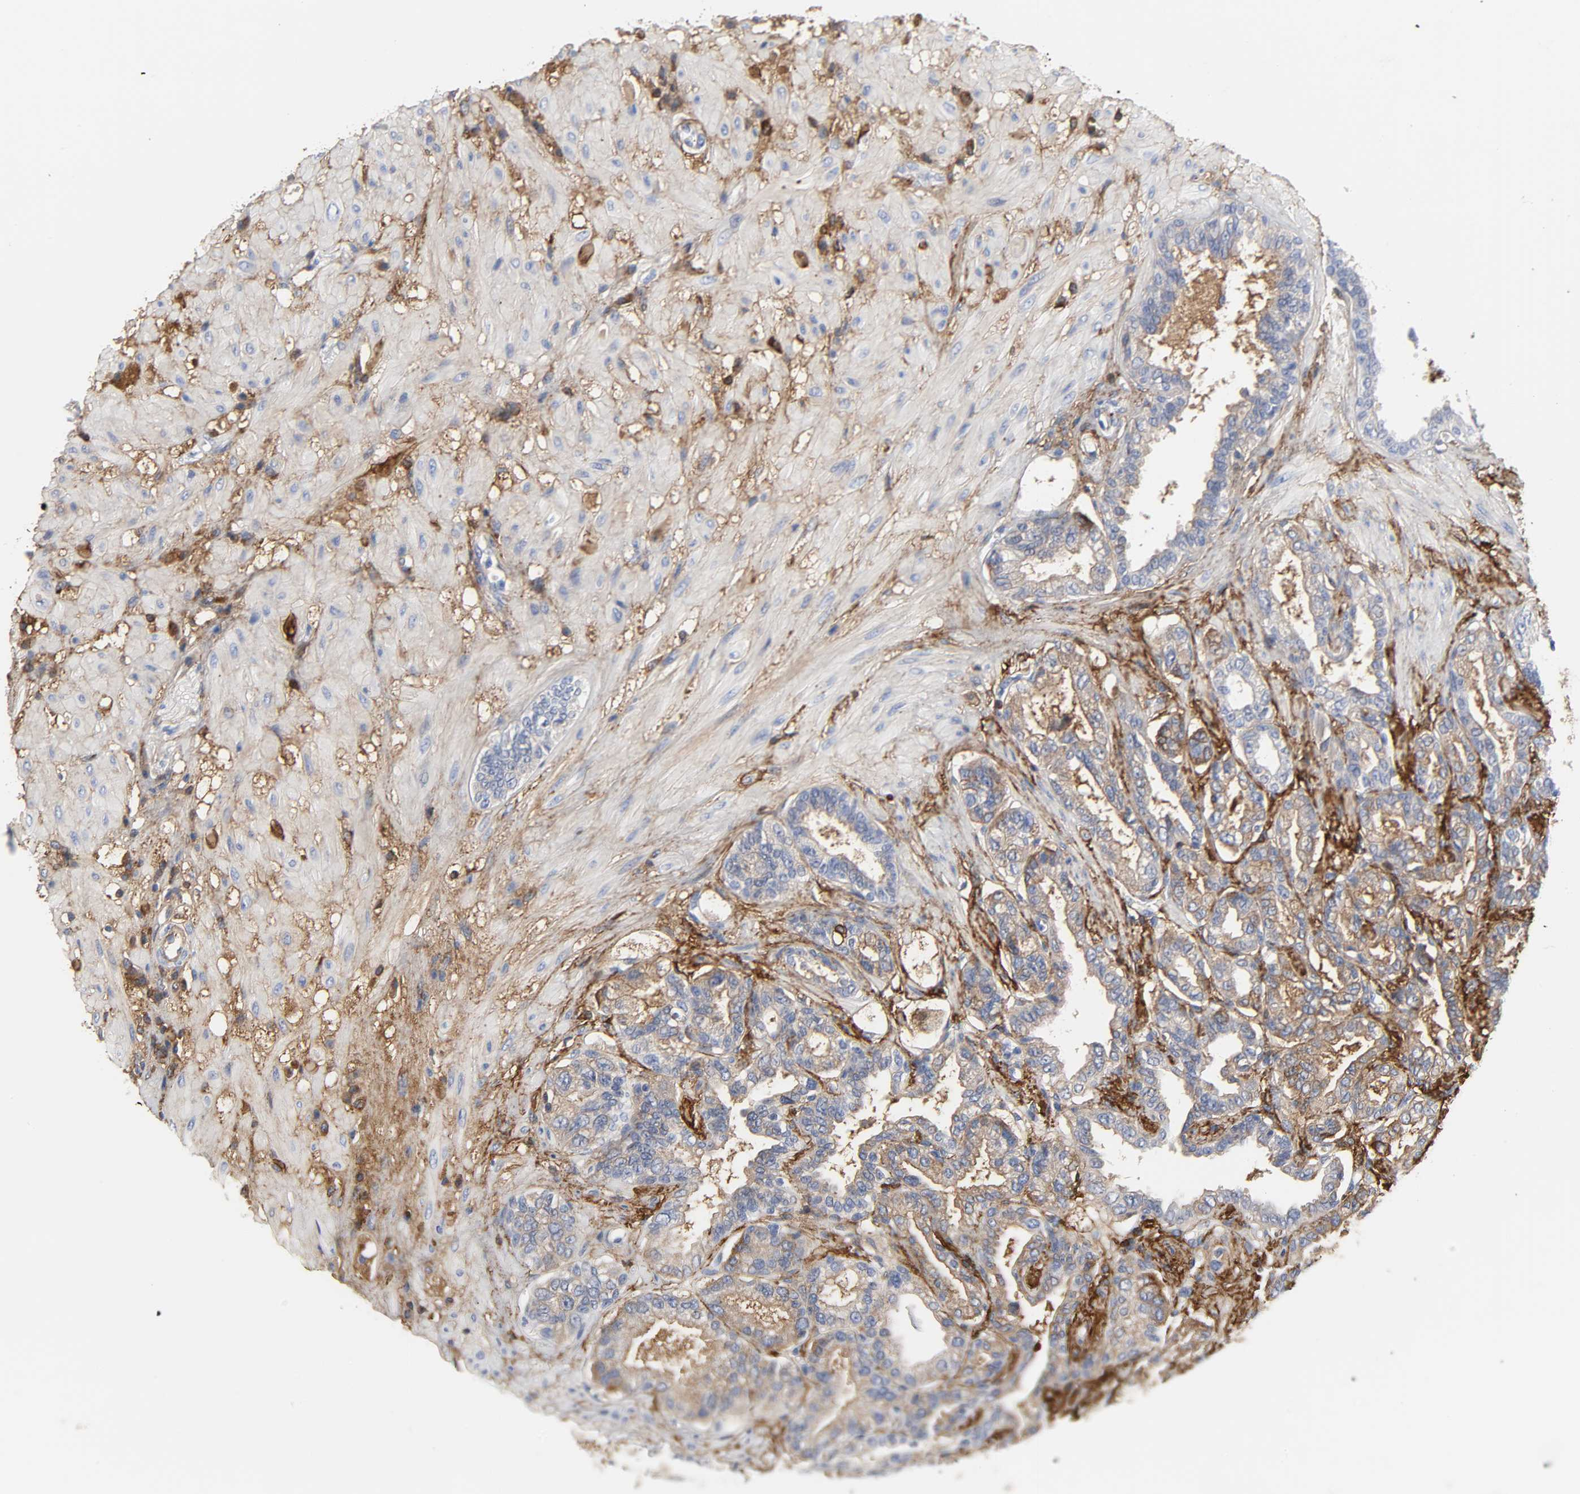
{"staining": {"intensity": "negative", "quantity": "none", "location": "none"}, "tissue": "seminal vesicle", "cell_type": "Glandular cells", "image_type": "normal", "snomed": [{"axis": "morphology", "description": "Normal tissue, NOS"}, {"axis": "topography", "description": "Seminal veicle"}], "caption": "High magnification brightfield microscopy of unremarkable seminal vesicle stained with DAB (brown) and counterstained with hematoxylin (blue): glandular cells show no significant expression.", "gene": "FBLN1", "patient": {"sex": "male", "age": 61}}